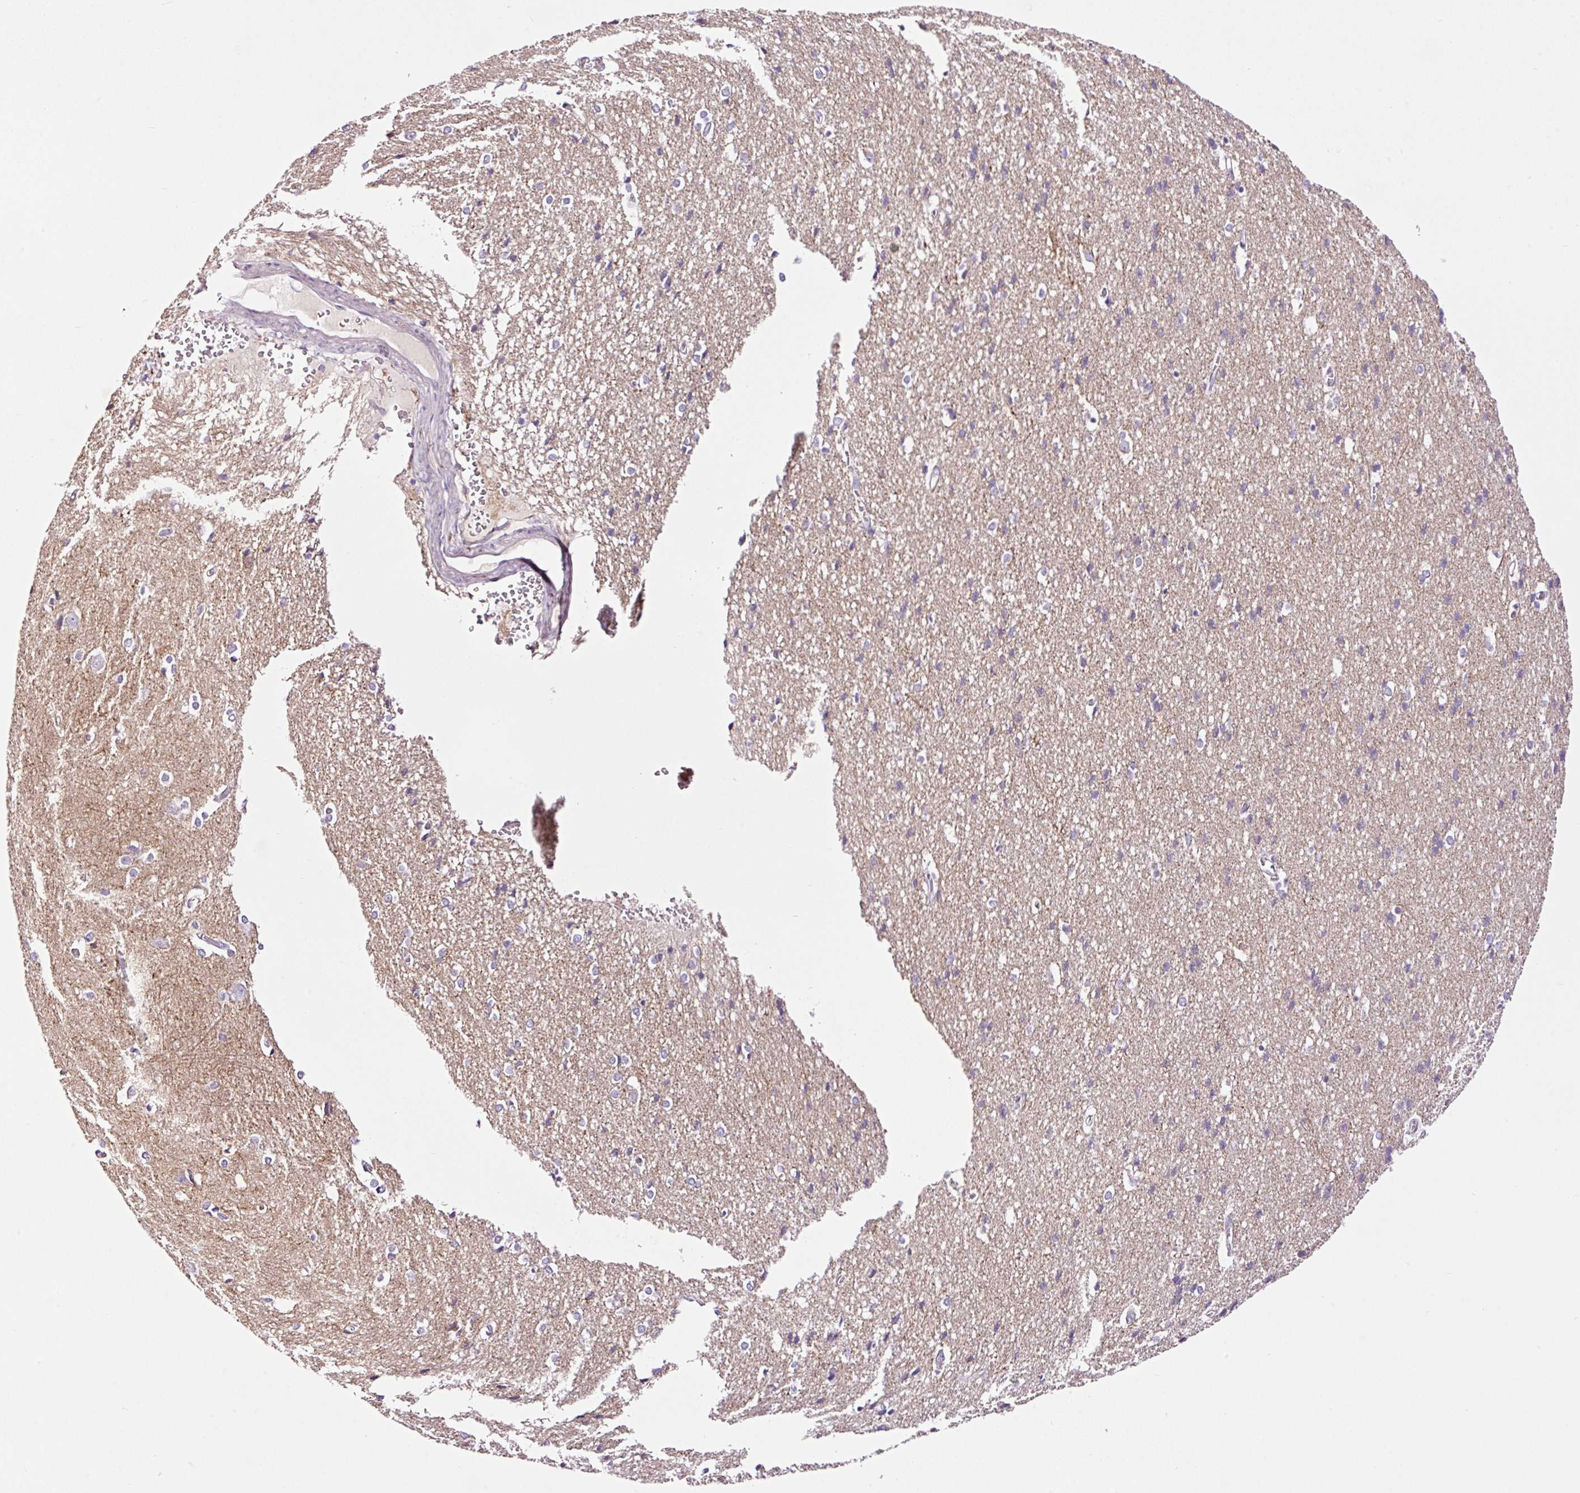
{"staining": {"intensity": "negative", "quantity": "none", "location": "none"}, "tissue": "cerebral cortex", "cell_type": "Endothelial cells", "image_type": "normal", "snomed": [{"axis": "morphology", "description": "Normal tissue, NOS"}, {"axis": "topography", "description": "Cerebral cortex"}], "caption": "High power microscopy image of an immunohistochemistry (IHC) image of unremarkable cerebral cortex, revealing no significant expression in endothelial cells.", "gene": "PAM", "patient": {"sex": "male", "age": 37}}